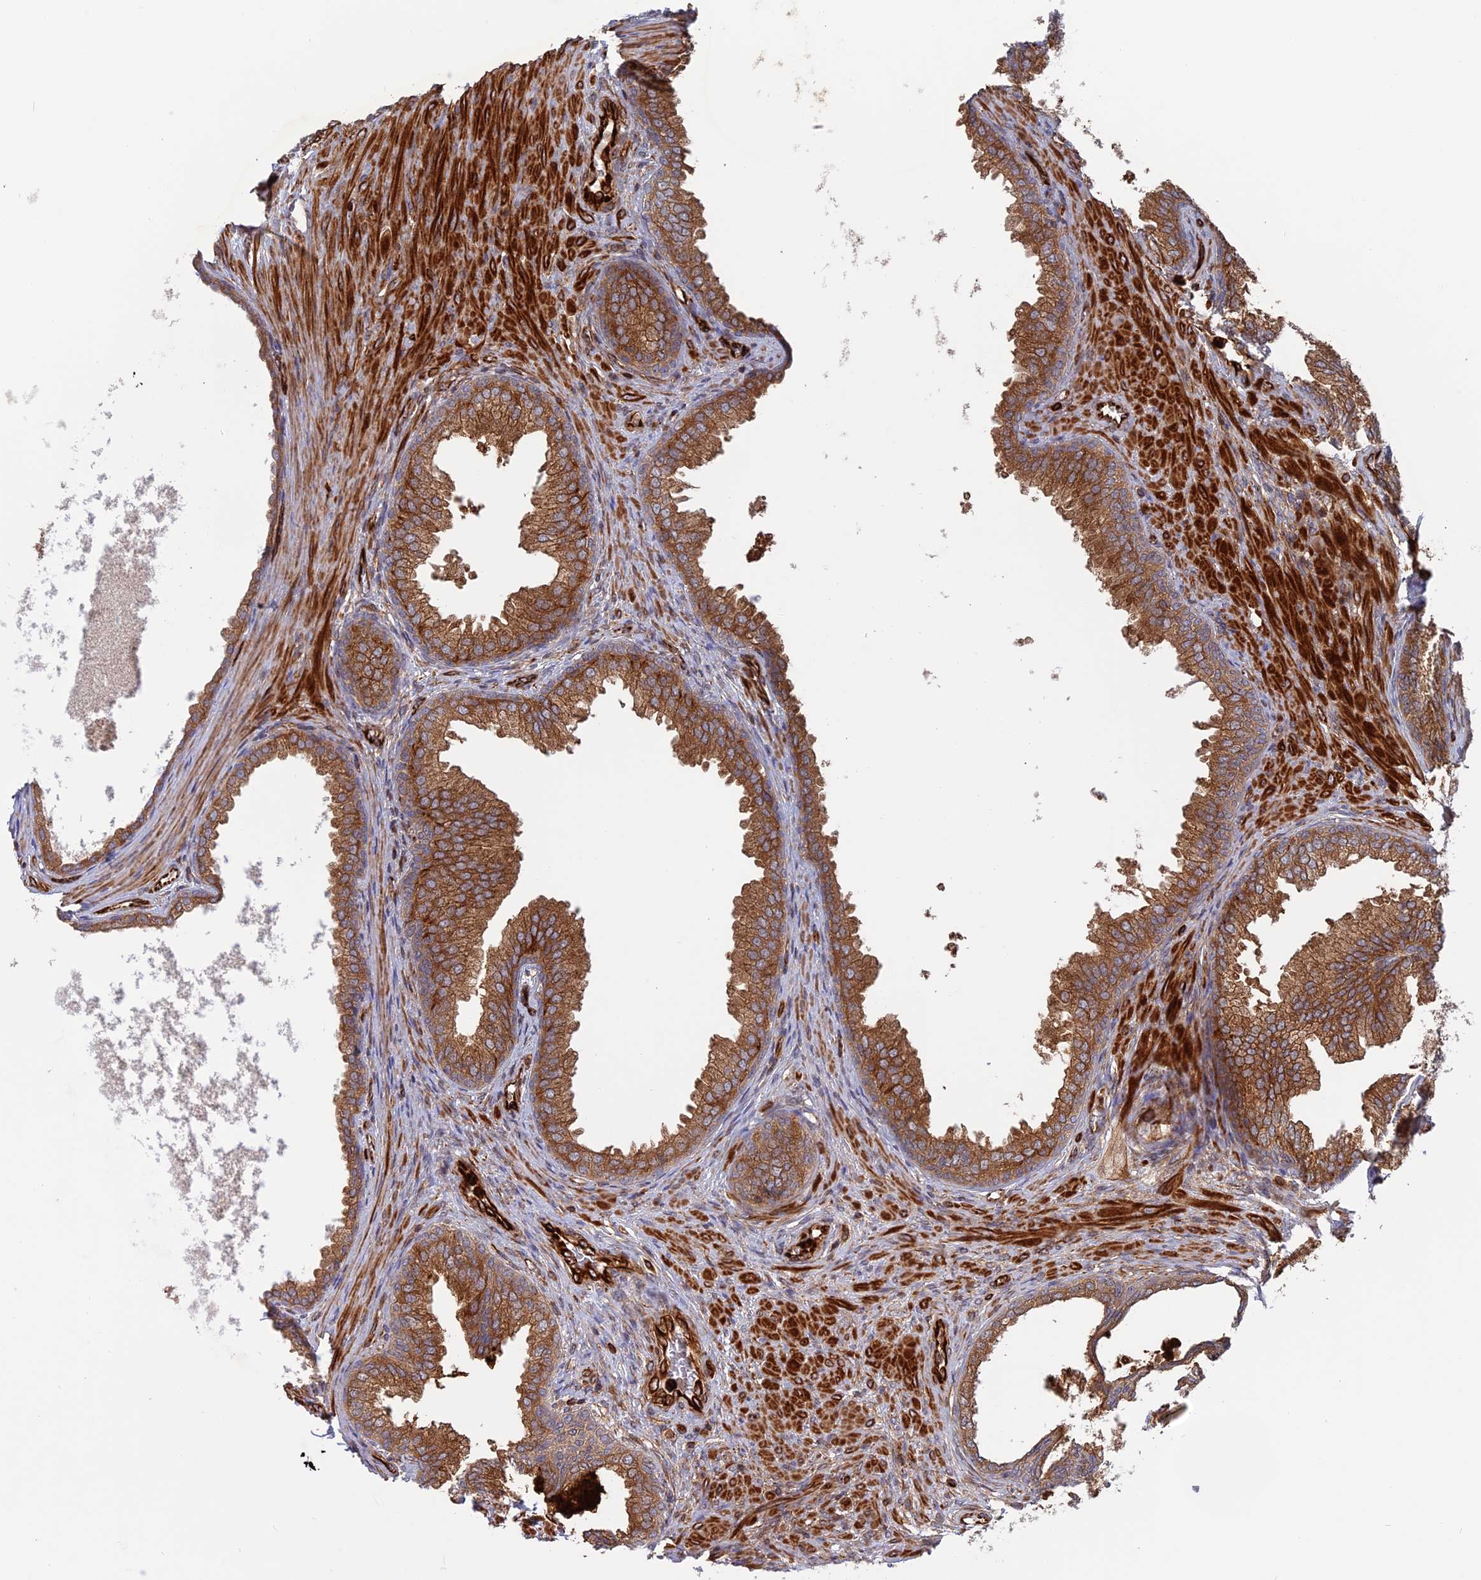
{"staining": {"intensity": "moderate", "quantity": ">75%", "location": "cytoplasmic/membranous"}, "tissue": "prostate", "cell_type": "Glandular cells", "image_type": "normal", "snomed": [{"axis": "morphology", "description": "Normal tissue, NOS"}, {"axis": "topography", "description": "Prostate"}], "caption": "IHC histopathology image of unremarkable prostate: human prostate stained using immunohistochemistry (IHC) displays medium levels of moderate protein expression localized specifically in the cytoplasmic/membranous of glandular cells, appearing as a cytoplasmic/membranous brown color.", "gene": "PHLDB3", "patient": {"sex": "male", "age": 76}}